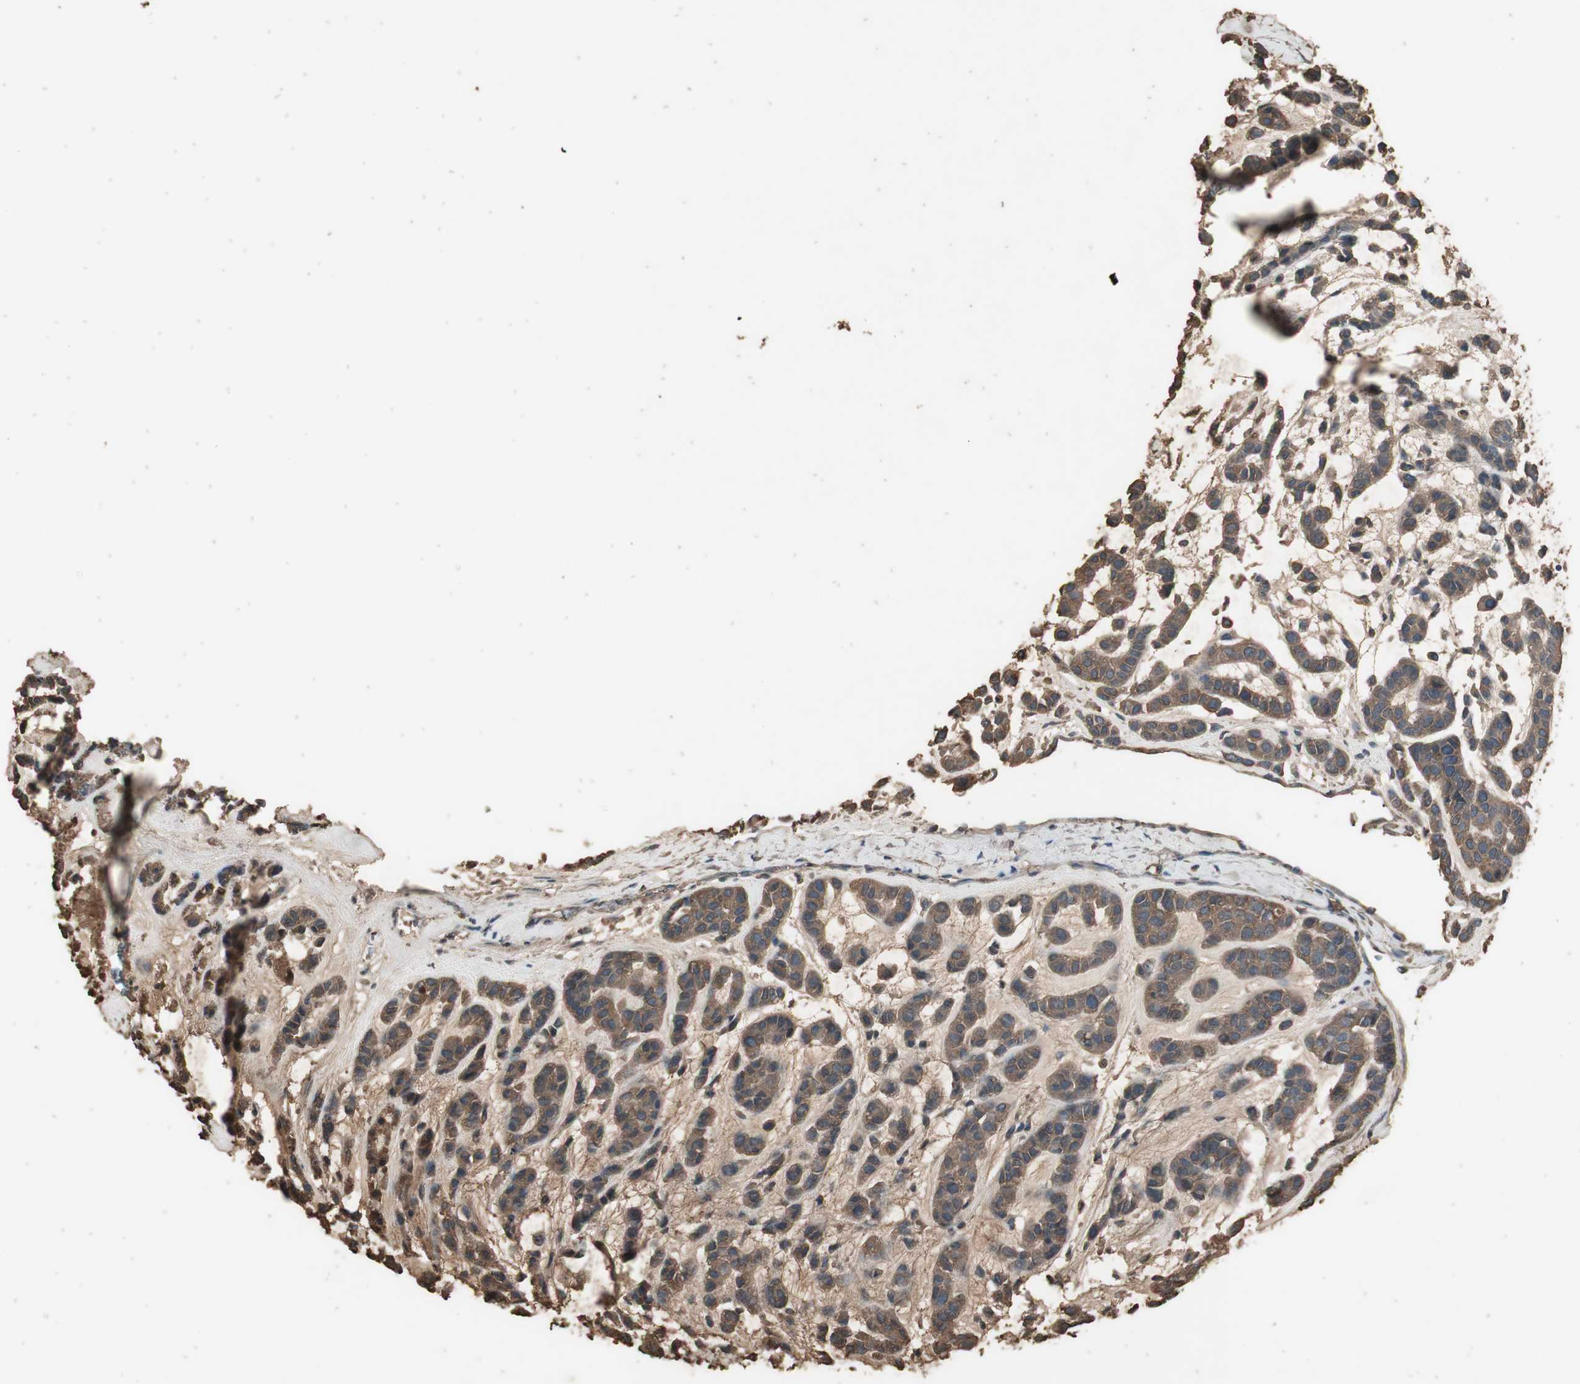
{"staining": {"intensity": "moderate", "quantity": ">75%", "location": "cytoplasmic/membranous"}, "tissue": "head and neck cancer", "cell_type": "Tumor cells", "image_type": "cancer", "snomed": [{"axis": "morphology", "description": "Adenocarcinoma, NOS"}, {"axis": "morphology", "description": "Adenoma, NOS"}, {"axis": "topography", "description": "Head-Neck"}], "caption": "Human head and neck adenoma stained with a brown dye reveals moderate cytoplasmic/membranous positive staining in approximately >75% of tumor cells.", "gene": "MMP14", "patient": {"sex": "female", "age": 55}}